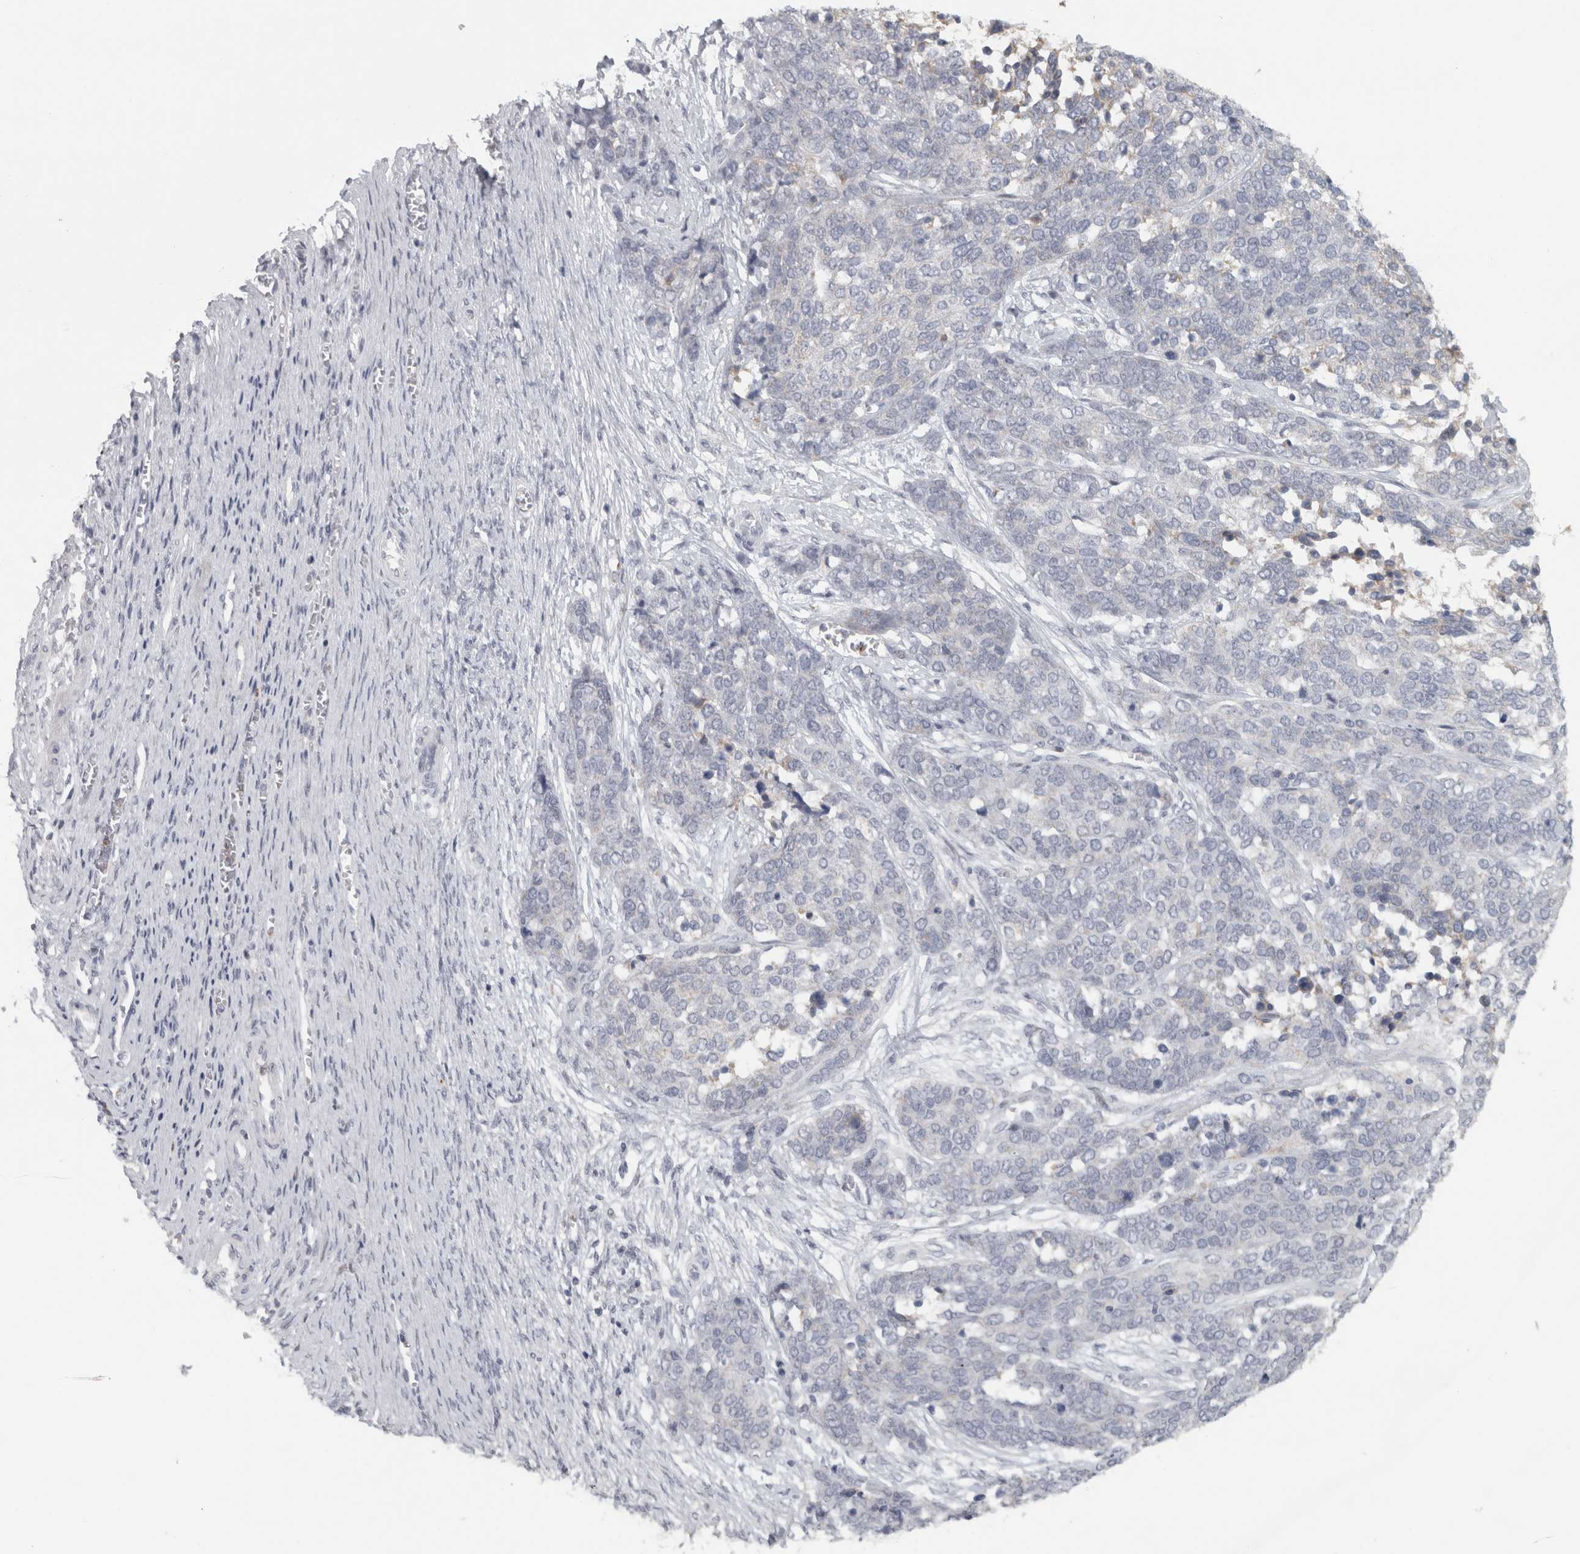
{"staining": {"intensity": "negative", "quantity": "none", "location": "none"}, "tissue": "ovarian cancer", "cell_type": "Tumor cells", "image_type": "cancer", "snomed": [{"axis": "morphology", "description": "Cystadenocarcinoma, serous, NOS"}, {"axis": "topography", "description": "Ovary"}], "caption": "Micrograph shows no significant protein expression in tumor cells of ovarian cancer (serous cystadenocarcinoma). (DAB IHC, high magnification).", "gene": "PTPRN2", "patient": {"sex": "female", "age": 44}}